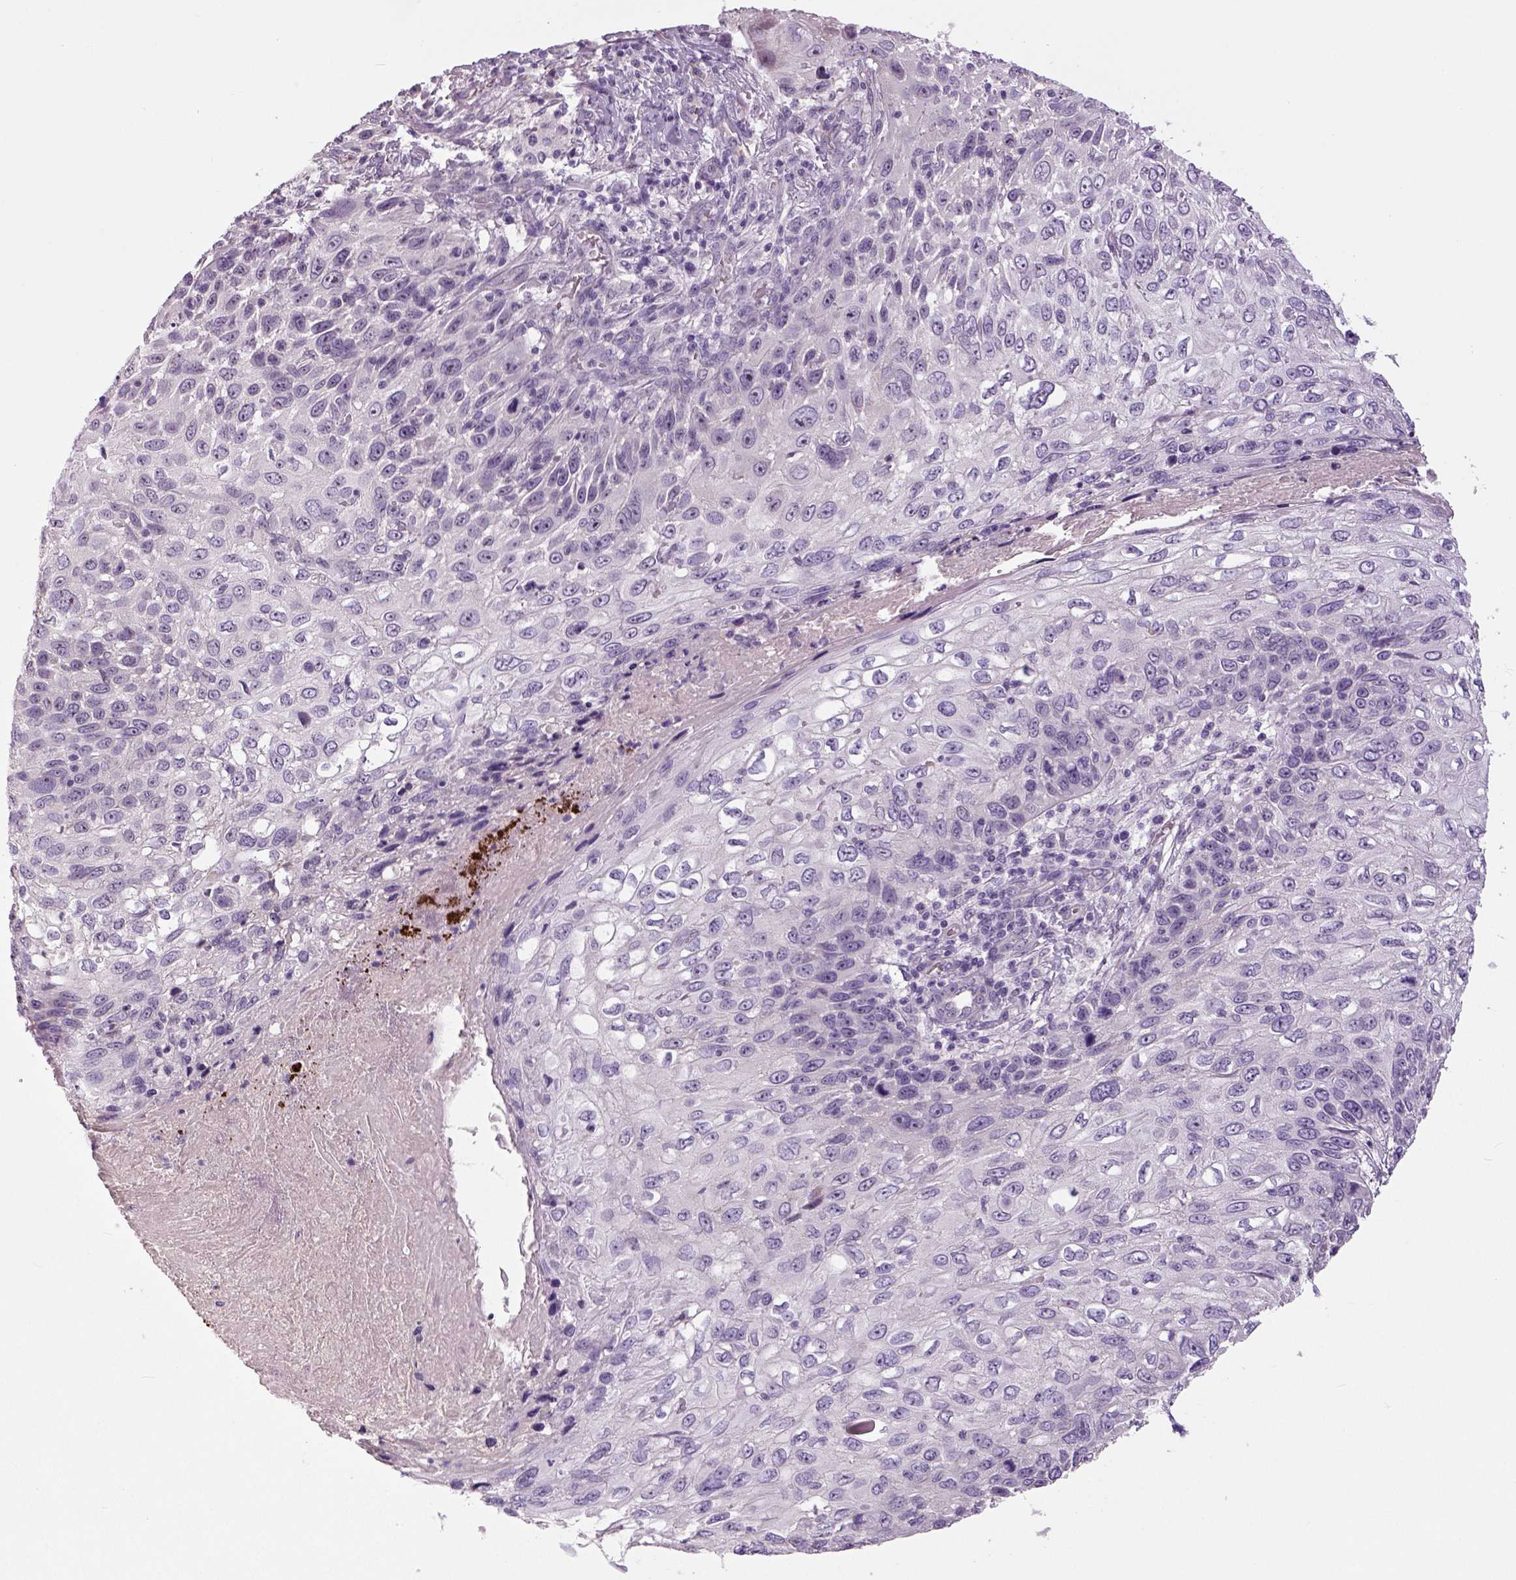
{"staining": {"intensity": "negative", "quantity": "none", "location": "none"}, "tissue": "skin cancer", "cell_type": "Tumor cells", "image_type": "cancer", "snomed": [{"axis": "morphology", "description": "Squamous cell carcinoma, NOS"}, {"axis": "topography", "description": "Skin"}], "caption": "Immunohistochemical staining of human skin cancer shows no significant staining in tumor cells.", "gene": "NECAB1", "patient": {"sex": "male", "age": 92}}